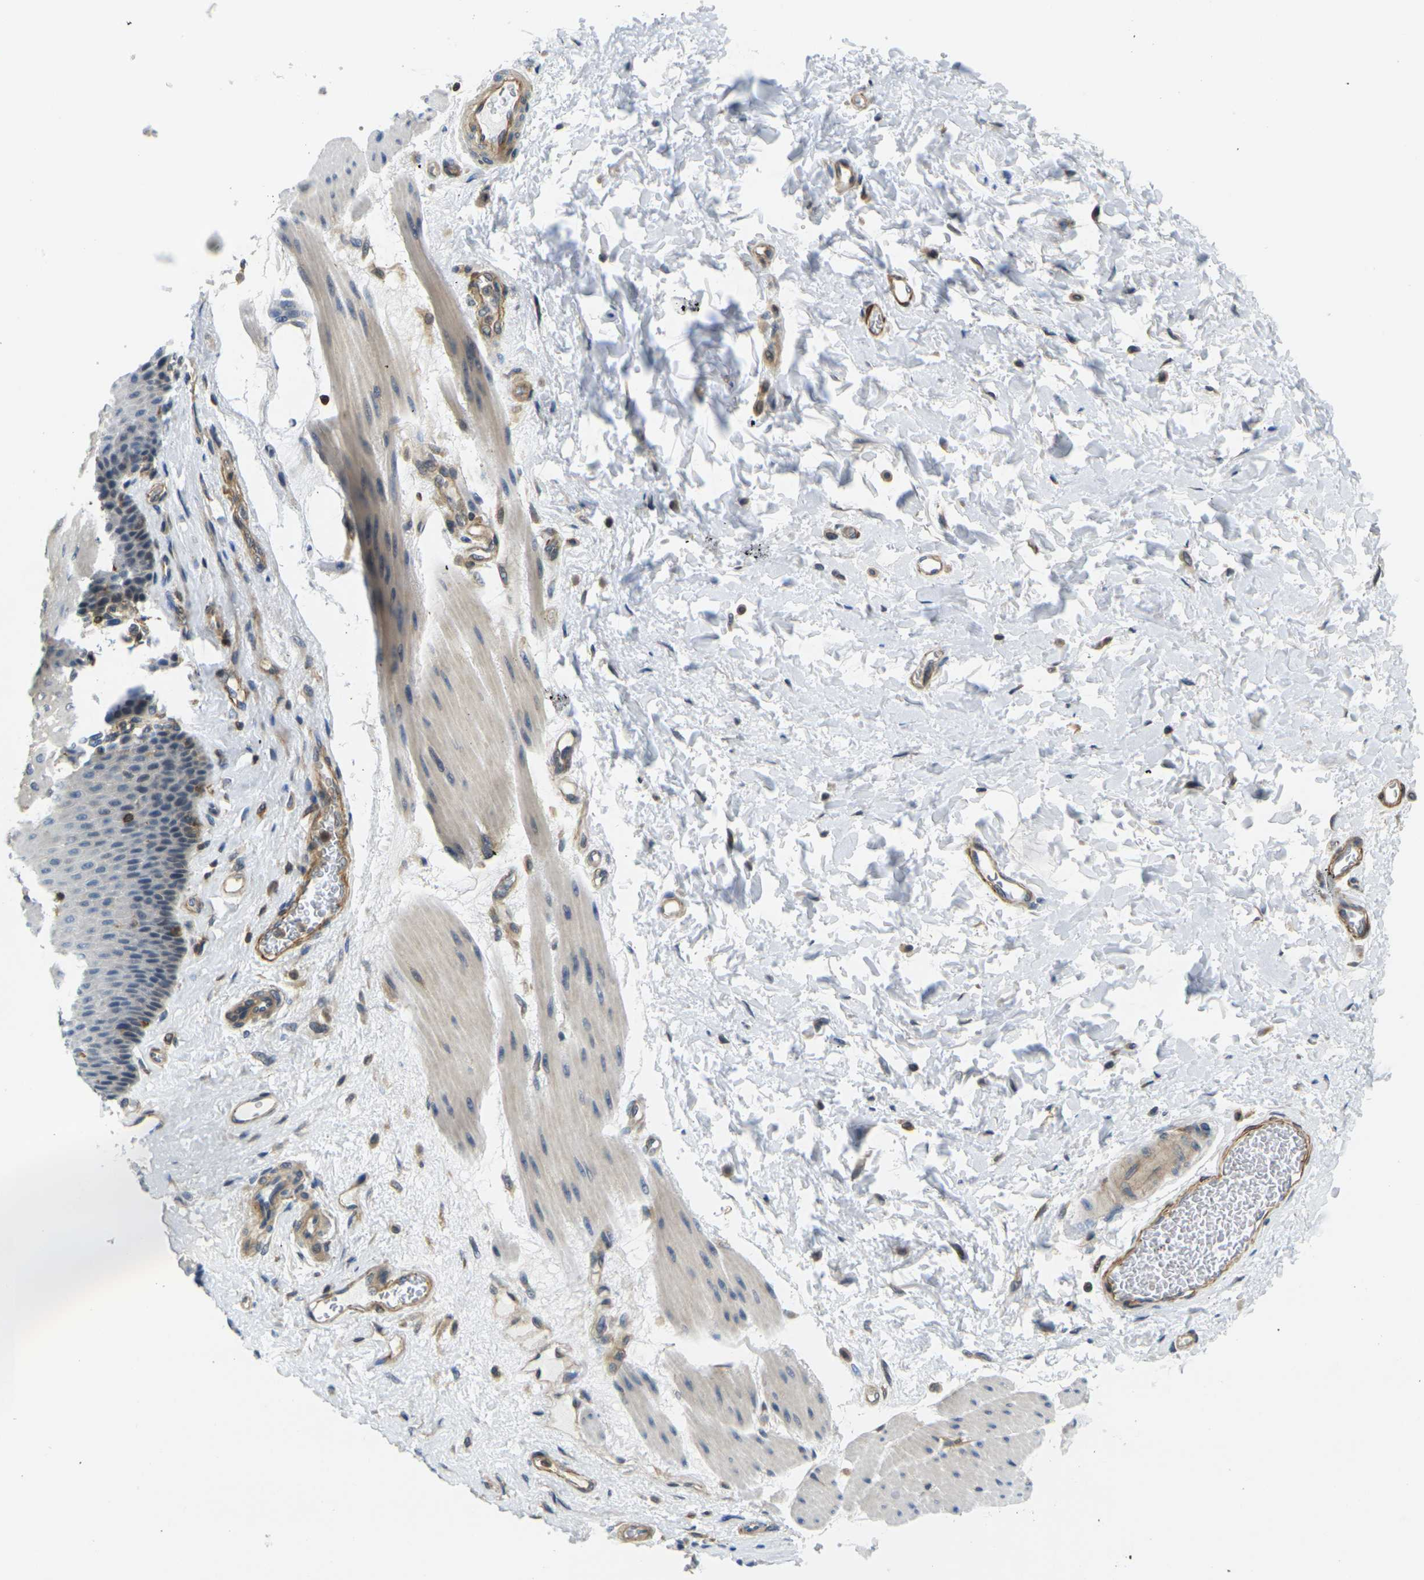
{"staining": {"intensity": "weak", "quantity": "<25%", "location": "cytoplasmic/membranous"}, "tissue": "esophagus", "cell_type": "Squamous epithelial cells", "image_type": "normal", "snomed": [{"axis": "morphology", "description": "Normal tissue, NOS"}, {"axis": "topography", "description": "Esophagus"}], "caption": "Squamous epithelial cells are negative for brown protein staining in normal esophagus.", "gene": "LASP1", "patient": {"sex": "female", "age": 72}}